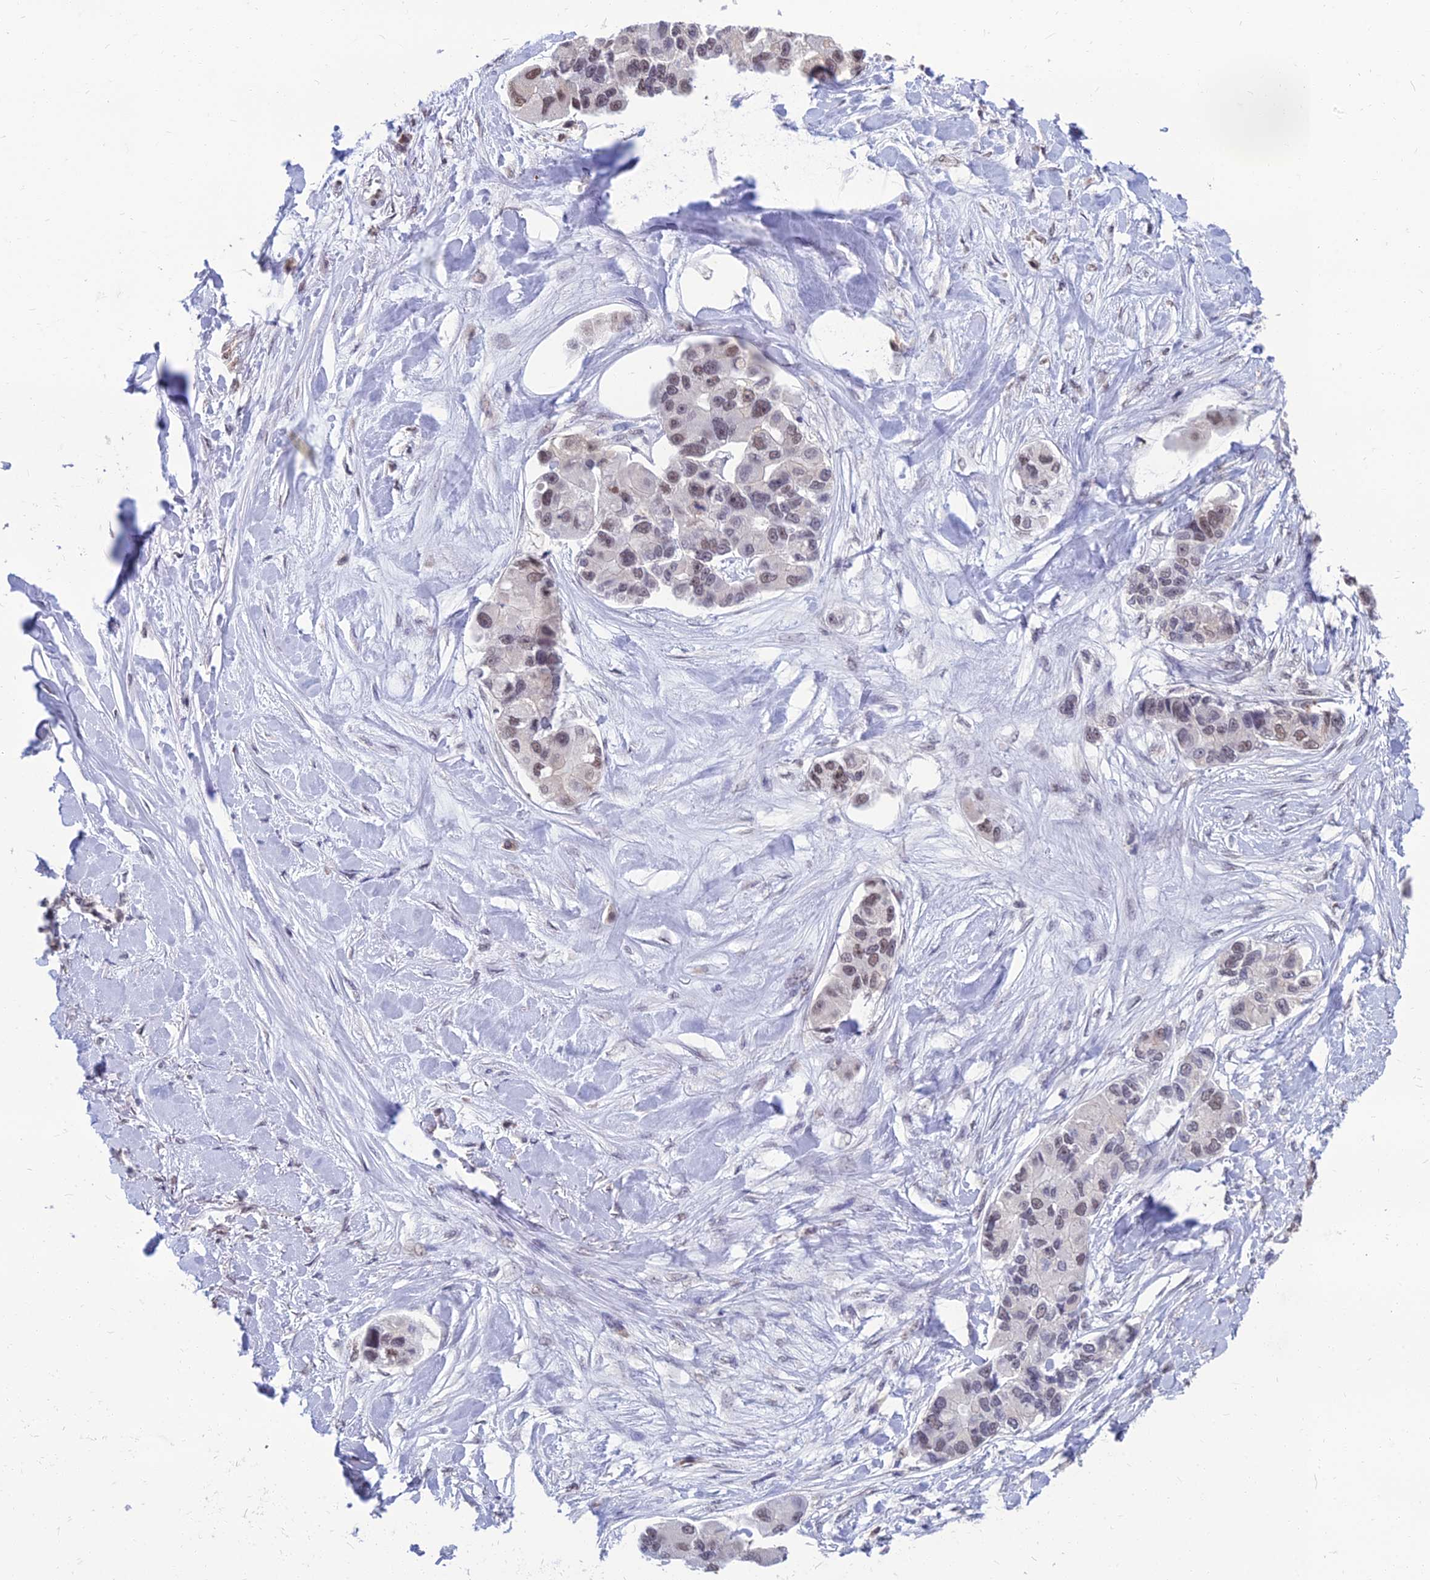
{"staining": {"intensity": "weak", "quantity": "25%-75%", "location": "nuclear"}, "tissue": "lung cancer", "cell_type": "Tumor cells", "image_type": "cancer", "snomed": [{"axis": "morphology", "description": "Adenocarcinoma, NOS"}, {"axis": "topography", "description": "Lung"}], "caption": "A brown stain labels weak nuclear staining of a protein in human adenocarcinoma (lung) tumor cells. (IHC, brightfield microscopy, high magnification).", "gene": "SRSF7", "patient": {"sex": "female", "age": 54}}